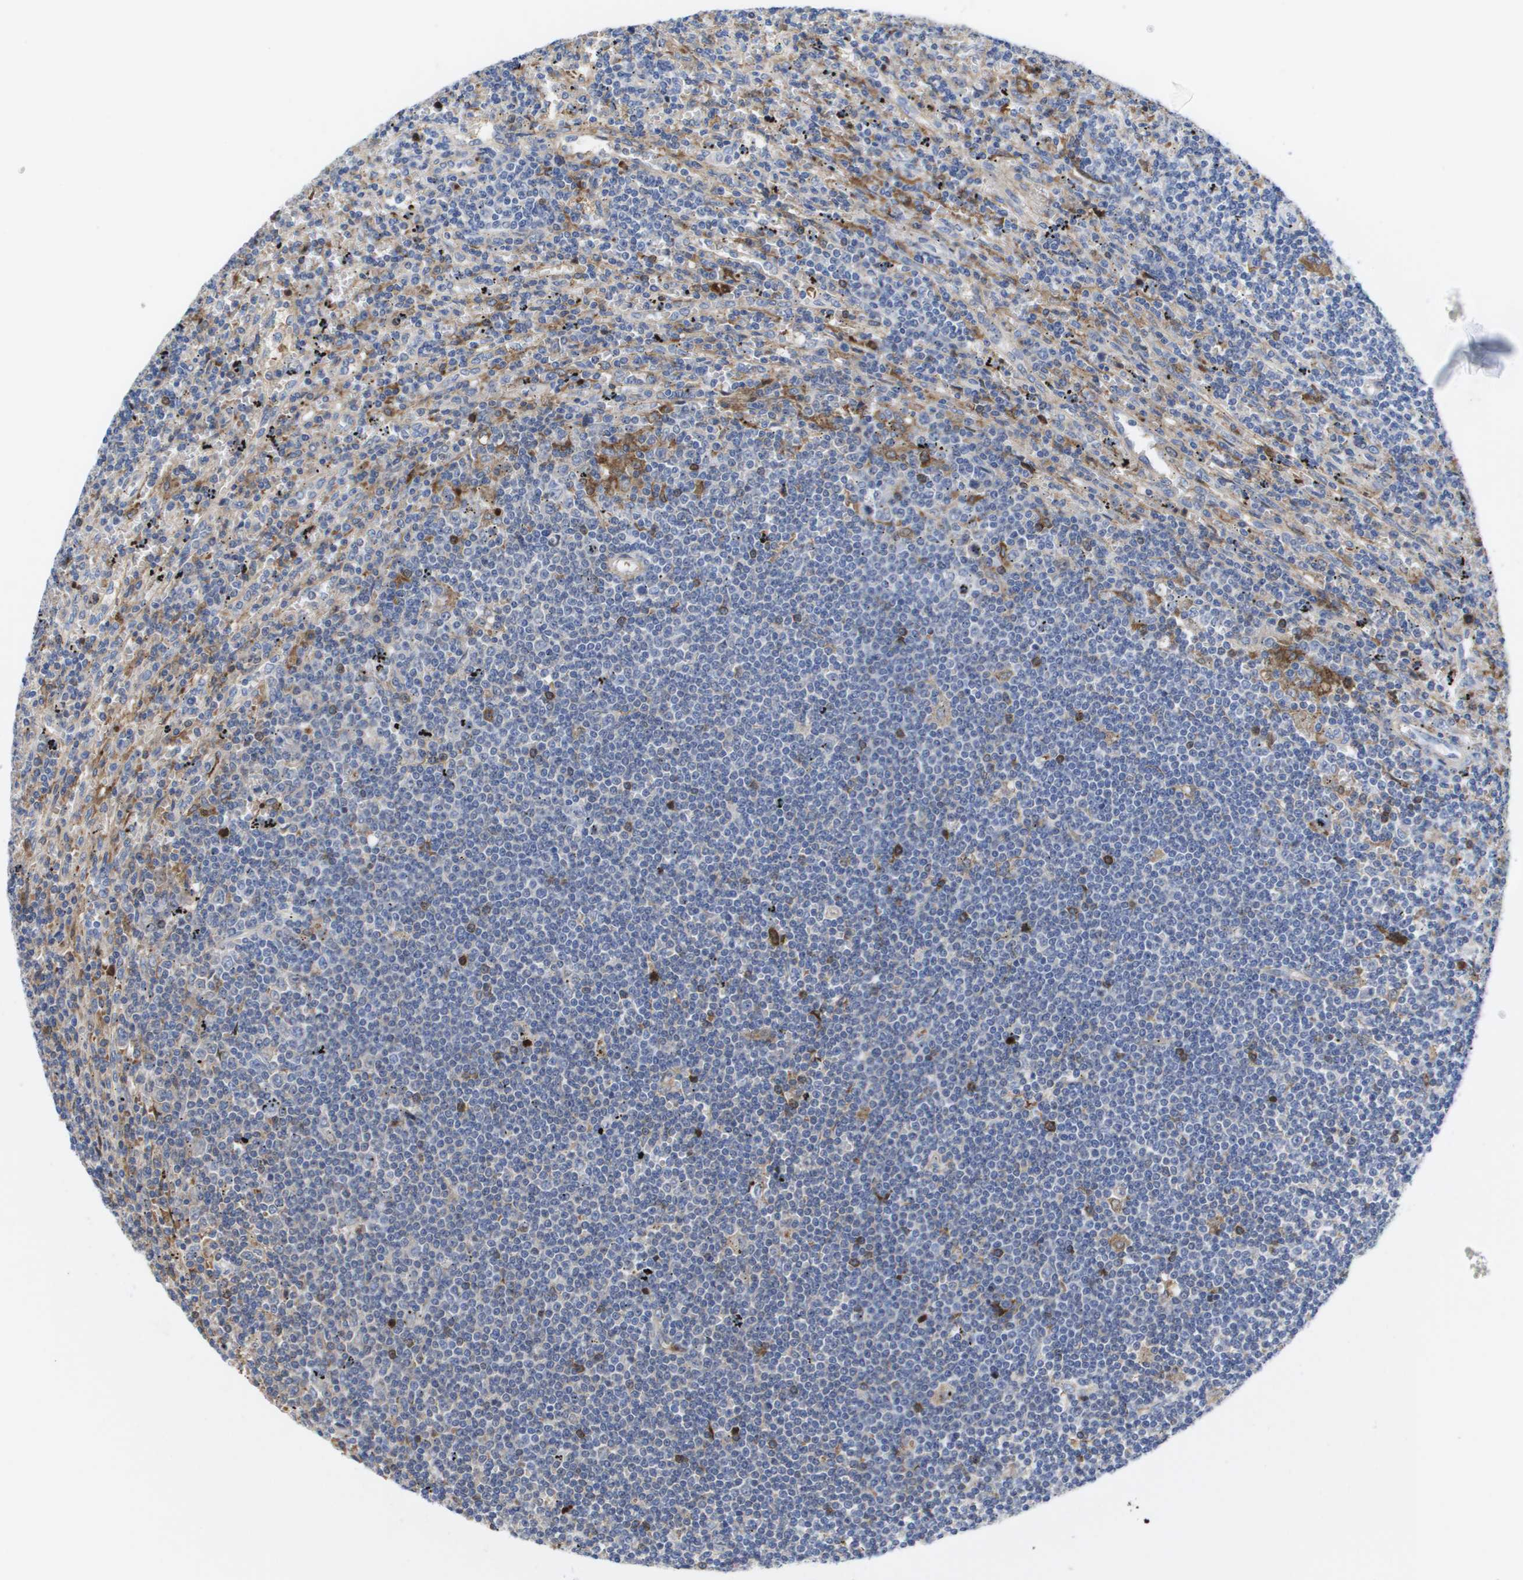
{"staining": {"intensity": "moderate", "quantity": "<25%", "location": "cytoplasmic/membranous"}, "tissue": "lymphoma", "cell_type": "Tumor cells", "image_type": "cancer", "snomed": [{"axis": "morphology", "description": "Malignant lymphoma, non-Hodgkin's type, Low grade"}, {"axis": "topography", "description": "Spleen"}], "caption": "A brown stain shows moderate cytoplasmic/membranous positivity of a protein in lymphoma tumor cells. (DAB (3,3'-diaminobenzidine) IHC, brown staining for protein, blue staining for nuclei).", "gene": "SERPINC1", "patient": {"sex": "male", "age": 76}}